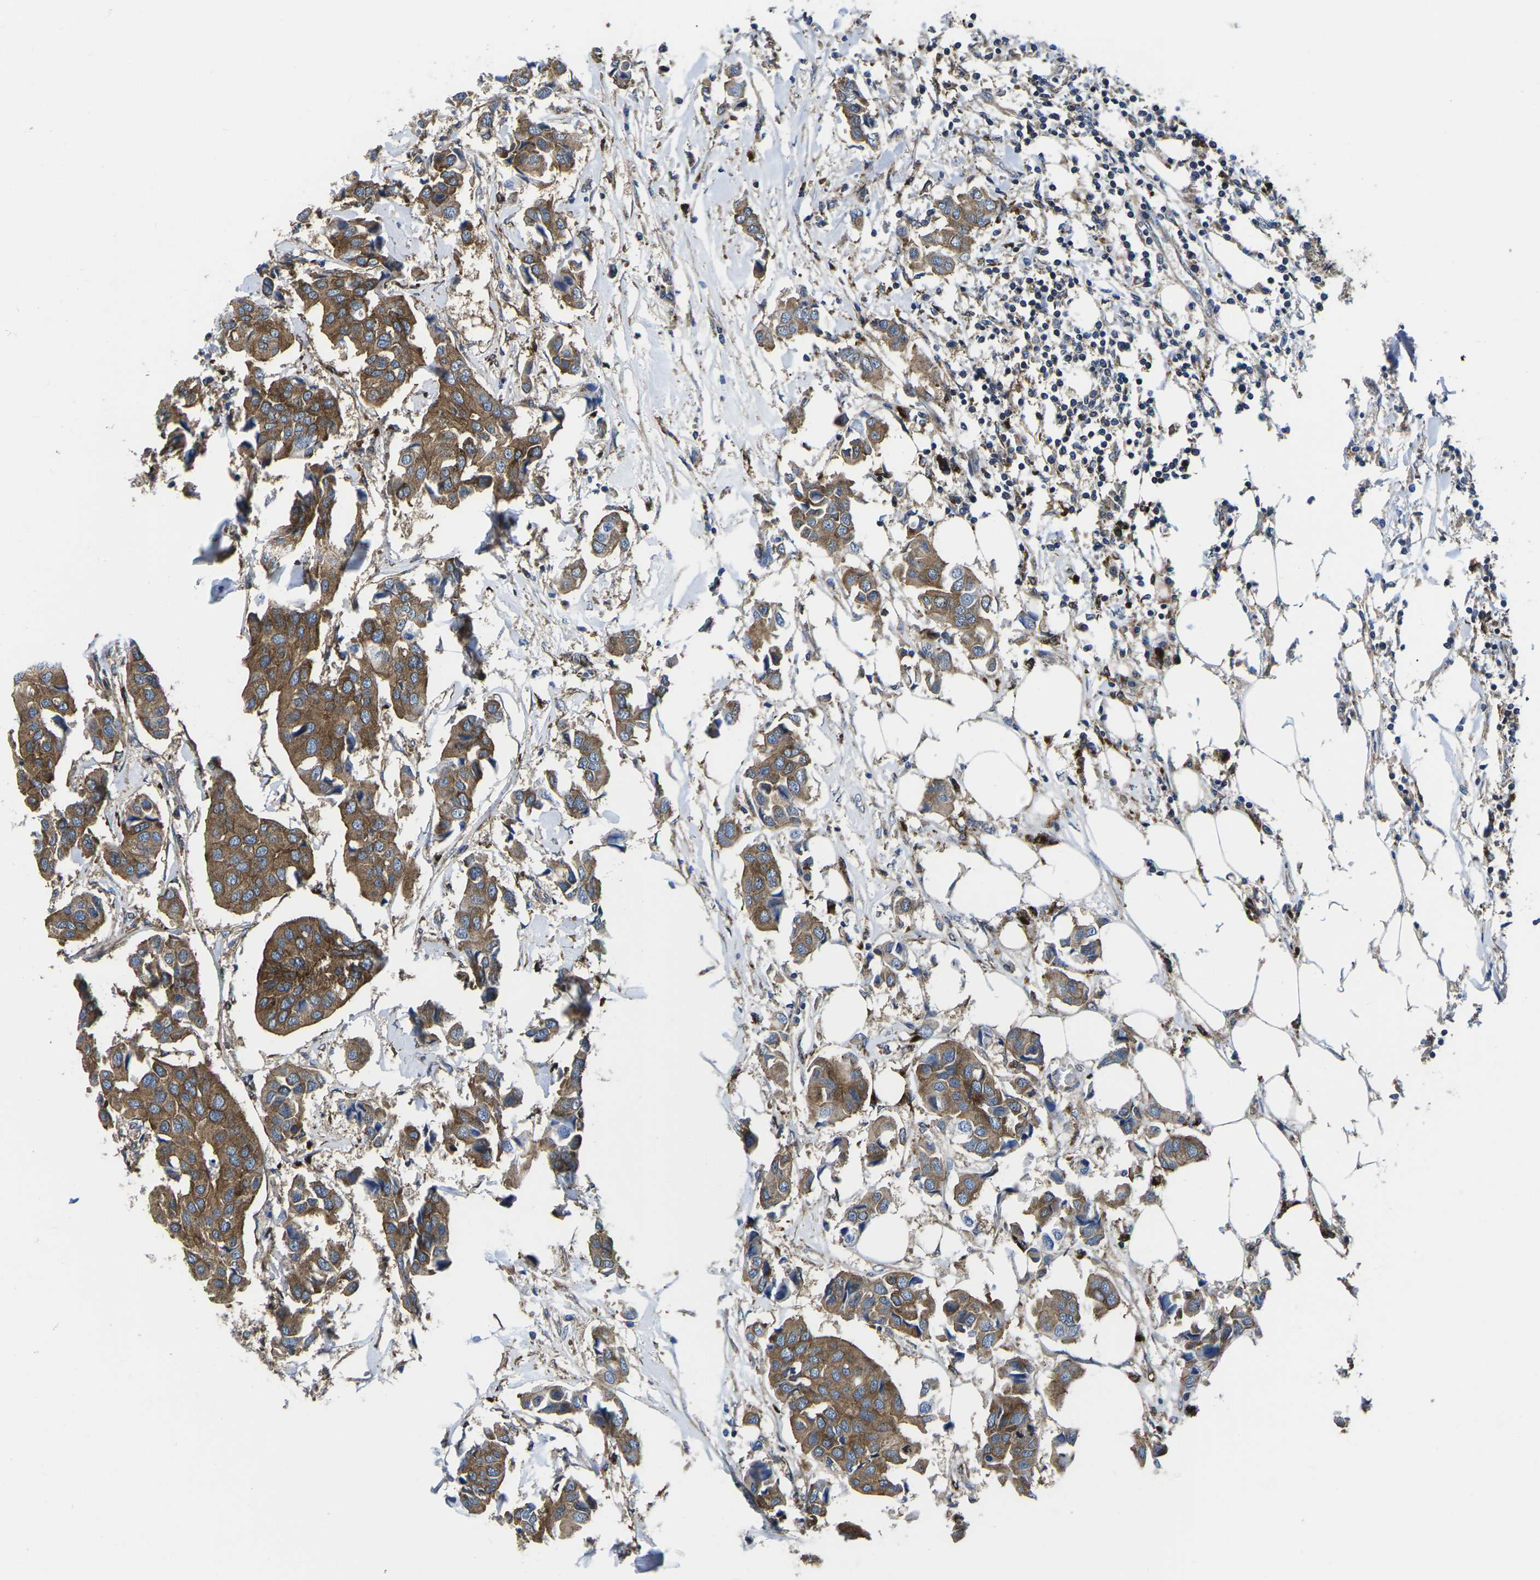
{"staining": {"intensity": "strong", "quantity": ">75%", "location": "cytoplasmic/membranous"}, "tissue": "breast cancer", "cell_type": "Tumor cells", "image_type": "cancer", "snomed": [{"axis": "morphology", "description": "Duct carcinoma"}, {"axis": "topography", "description": "Breast"}], "caption": "IHC image of neoplastic tissue: human breast cancer stained using IHC reveals high levels of strong protein expression localized specifically in the cytoplasmic/membranous of tumor cells, appearing as a cytoplasmic/membranous brown color.", "gene": "DLG1", "patient": {"sex": "female", "age": 80}}